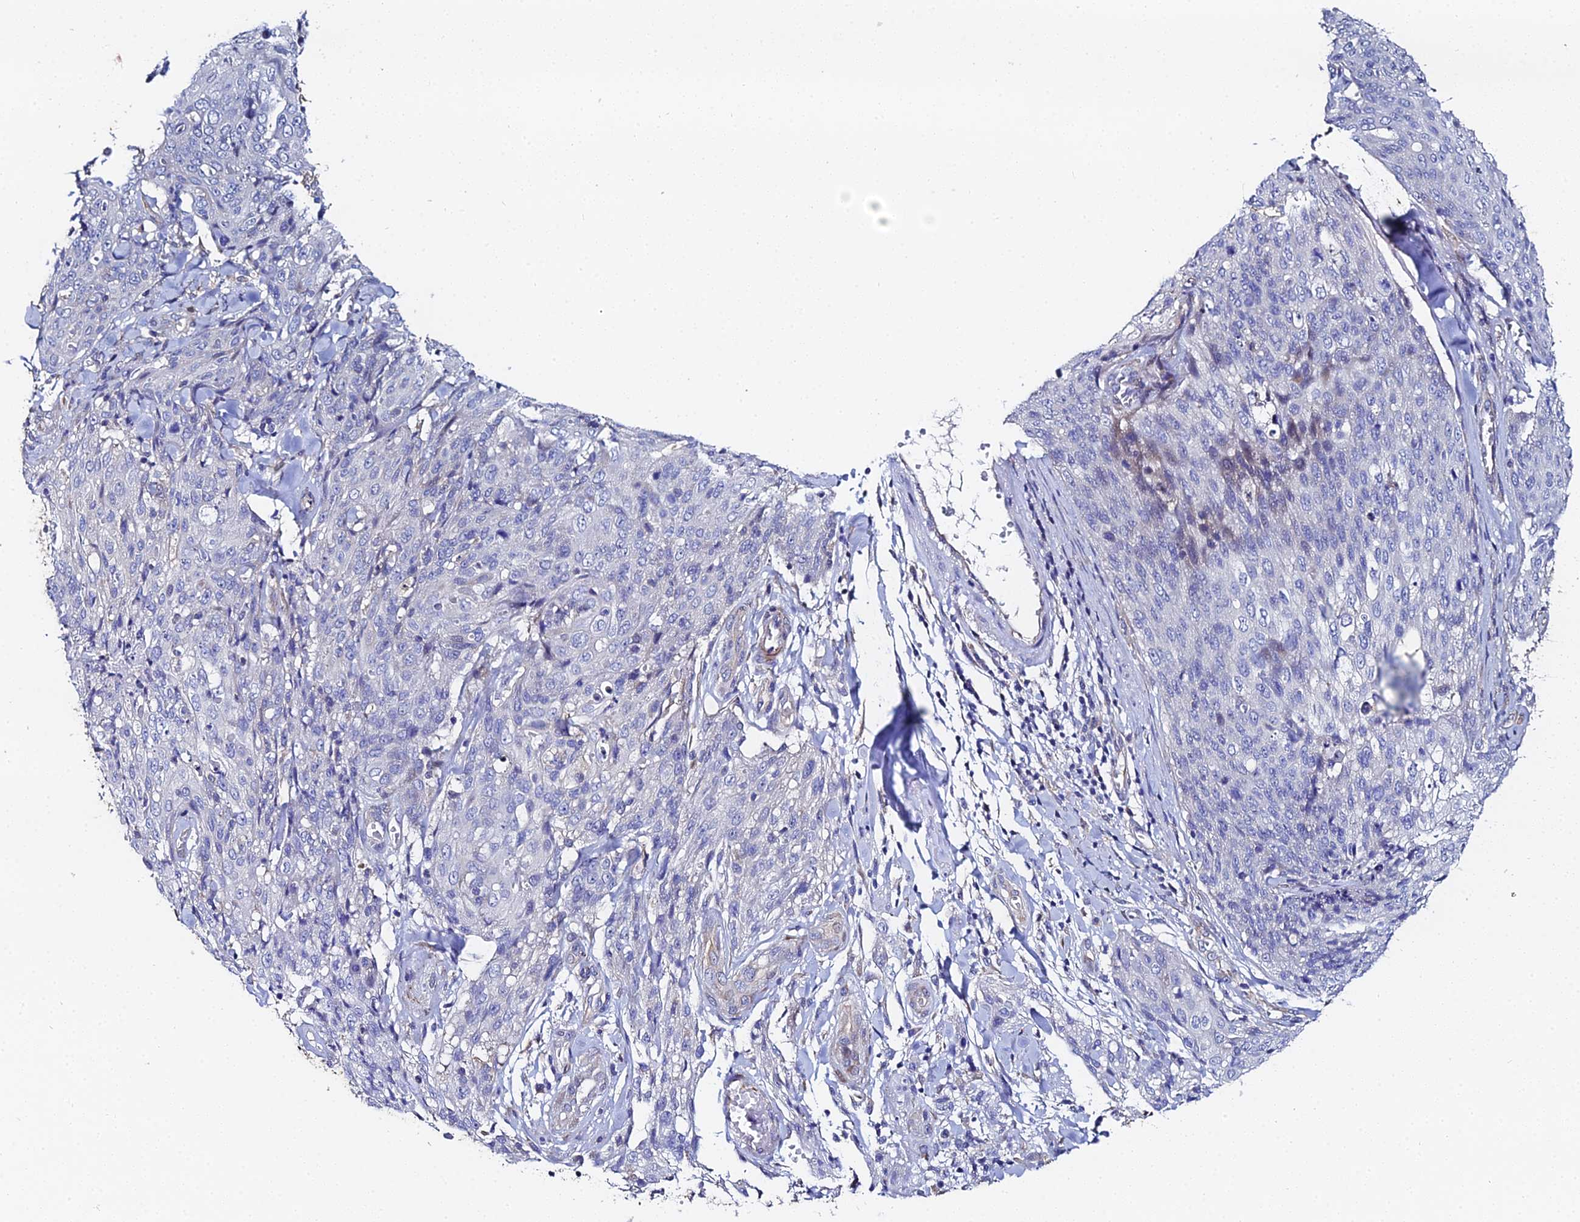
{"staining": {"intensity": "negative", "quantity": "none", "location": "none"}, "tissue": "skin cancer", "cell_type": "Tumor cells", "image_type": "cancer", "snomed": [{"axis": "morphology", "description": "Squamous cell carcinoma, NOS"}, {"axis": "topography", "description": "Skin"}, {"axis": "topography", "description": "Vulva"}], "caption": "Immunohistochemistry (IHC) micrograph of neoplastic tissue: squamous cell carcinoma (skin) stained with DAB (3,3'-diaminobenzidine) shows no significant protein expression in tumor cells.", "gene": "ENSG00000268674", "patient": {"sex": "female", "age": 85}}